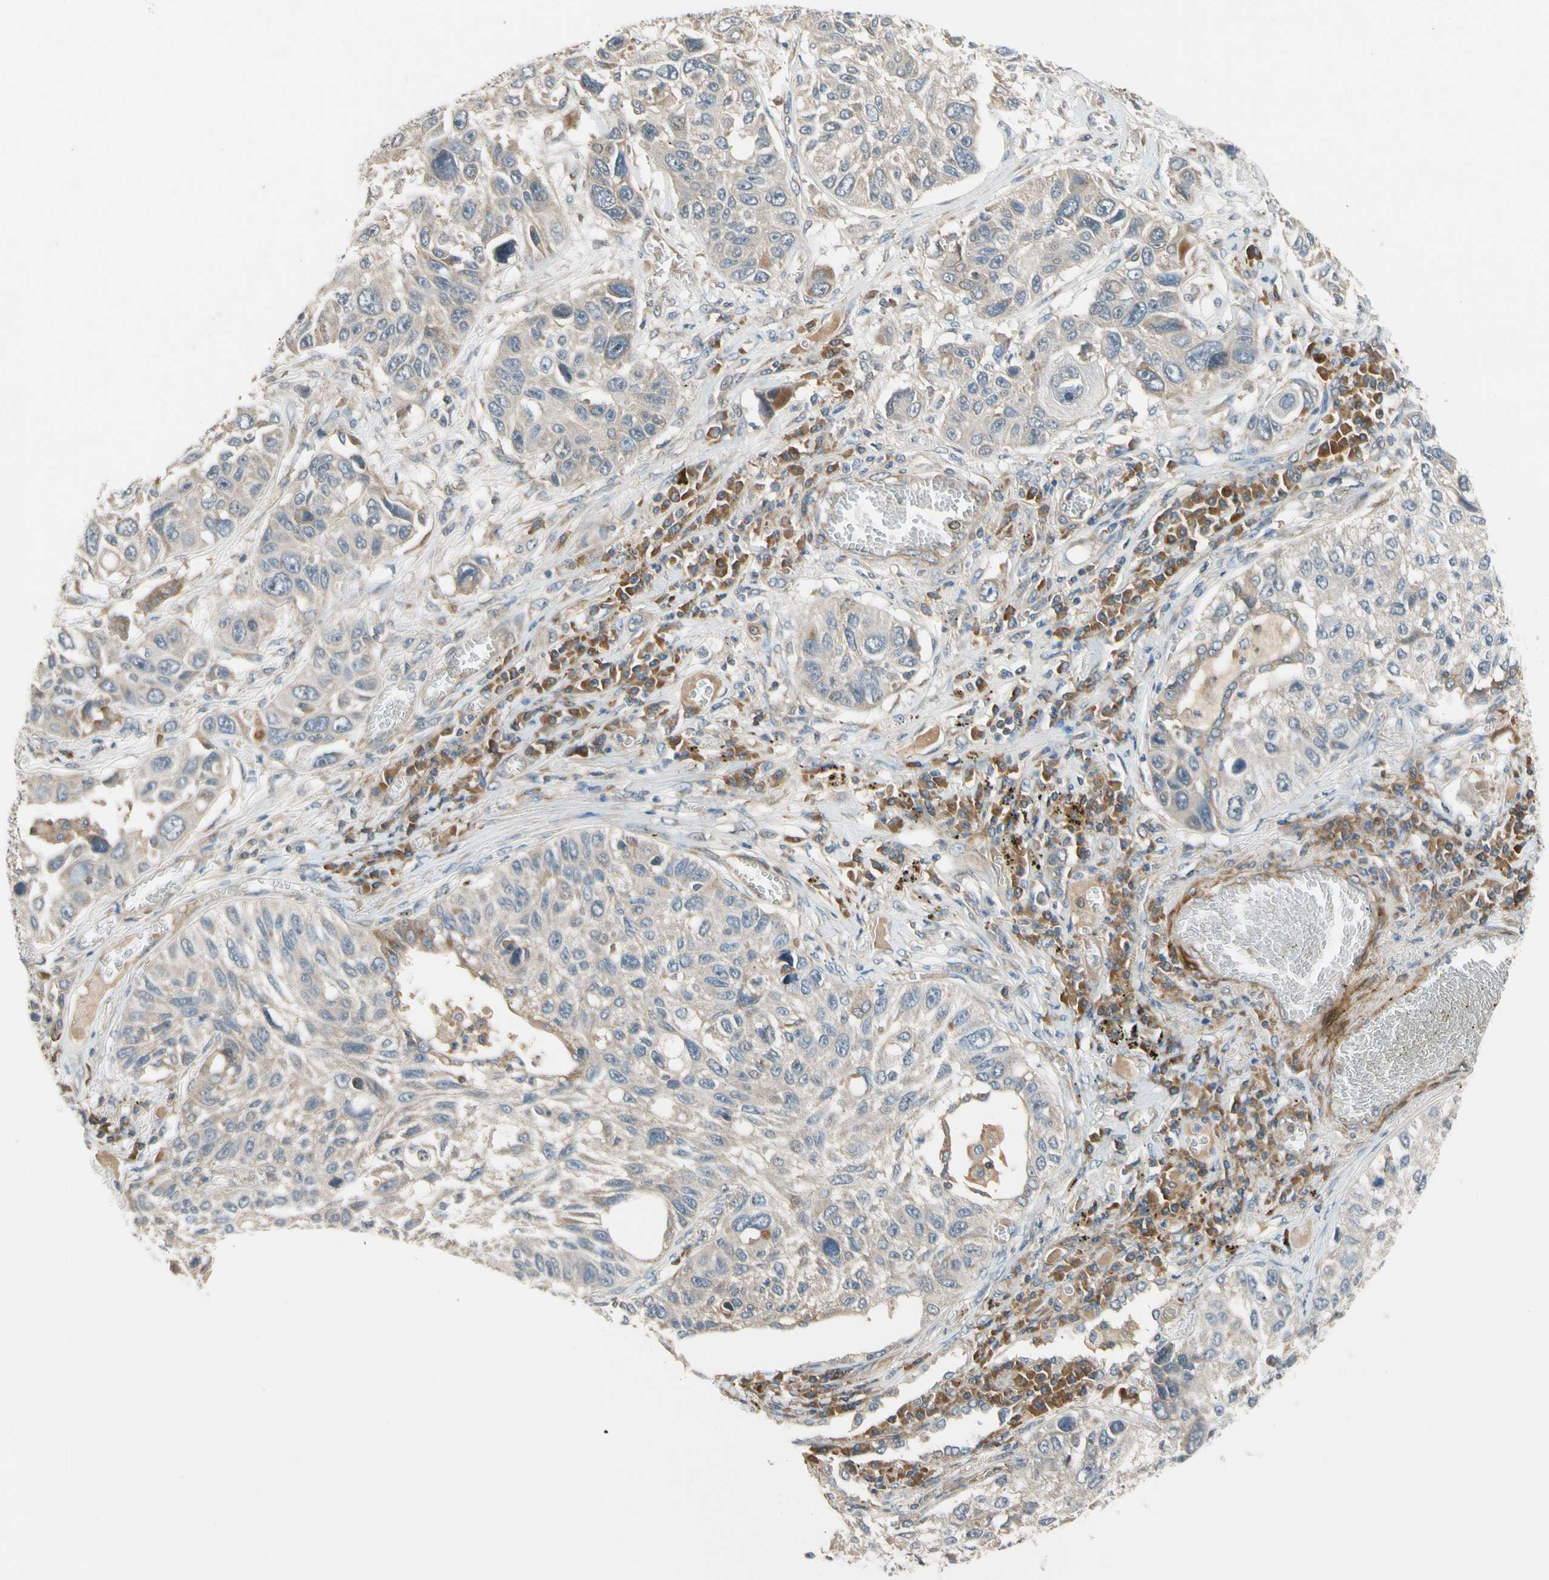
{"staining": {"intensity": "weak", "quantity": "<25%", "location": "cytoplasmic/membranous"}, "tissue": "lung cancer", "cell_type": "Tumor cells", "image_type": "cancer", "snomed": [{"axis": "morphology", "description": "Squamous cell carcinoma, NOS"}, {"axis": "topography", "description": "Lung"}], "caption": "Immunohistochemistry photomicrograph of lung squamous cell carcinoma stained for a protein (brown), which demonstrates no positivity in tumor cells.", "gene": "MST1R", "patient": {"sex": "male", "age": 71}}